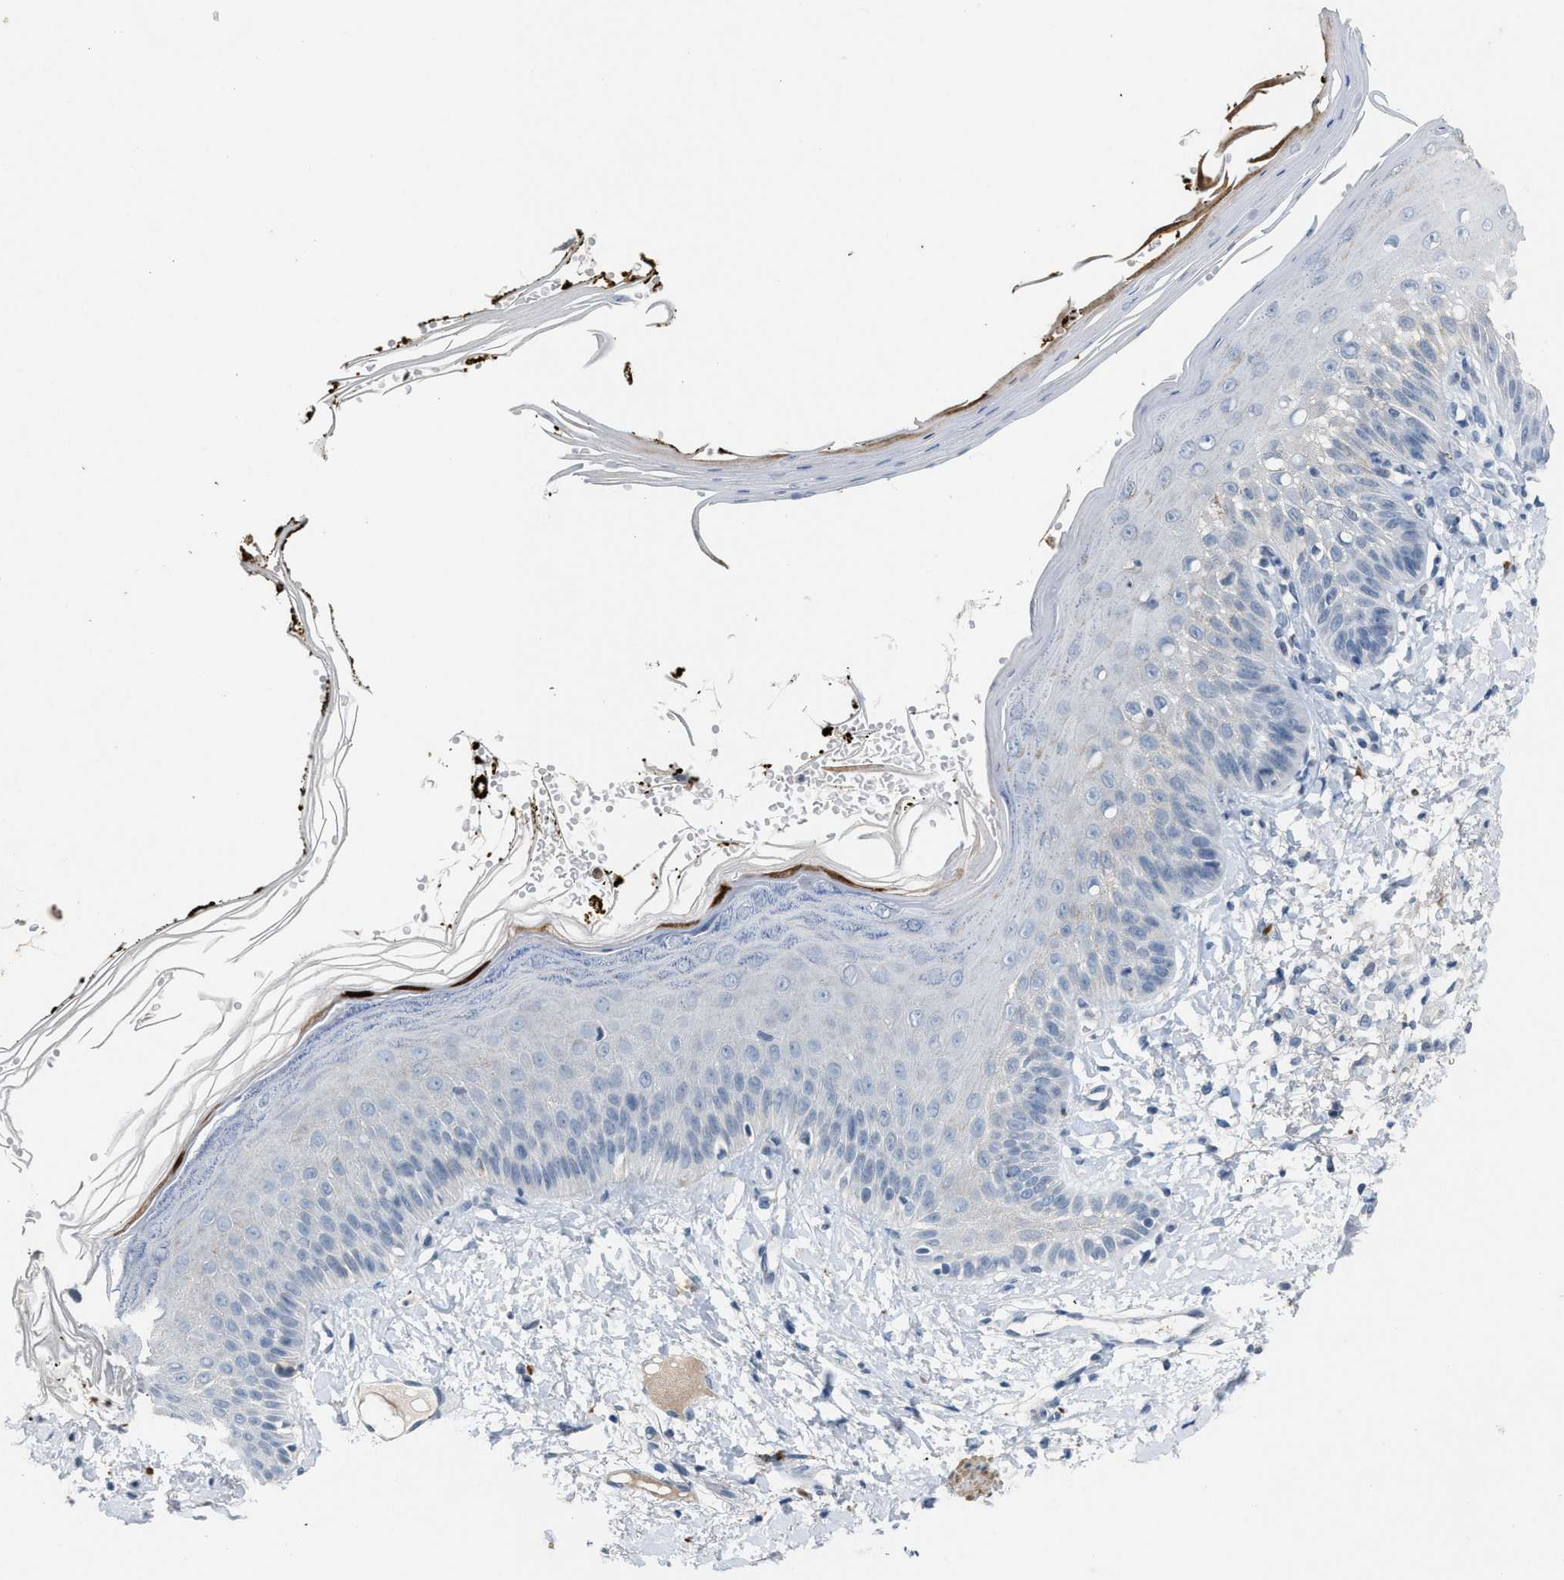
{"staining": {"intensity": "negative", "quantity": "none", "location": "none"}, "tissue": "skin", "cell_type": "Fibroblasts", "image_type": "normal", "snomed": [{"axis": "morphology", "description": "Normal tissue, NOS"}, {"axis": "topography", "description": "Skin"}, {"axis": "topography", "description": "Peripheral nerve tissue"}], "caption": "An image of skin stained for a protein shows no brown staining in fibroblasts.", "gene": "SLC5A5", "patient": {"sex": "male", "age": 24}}